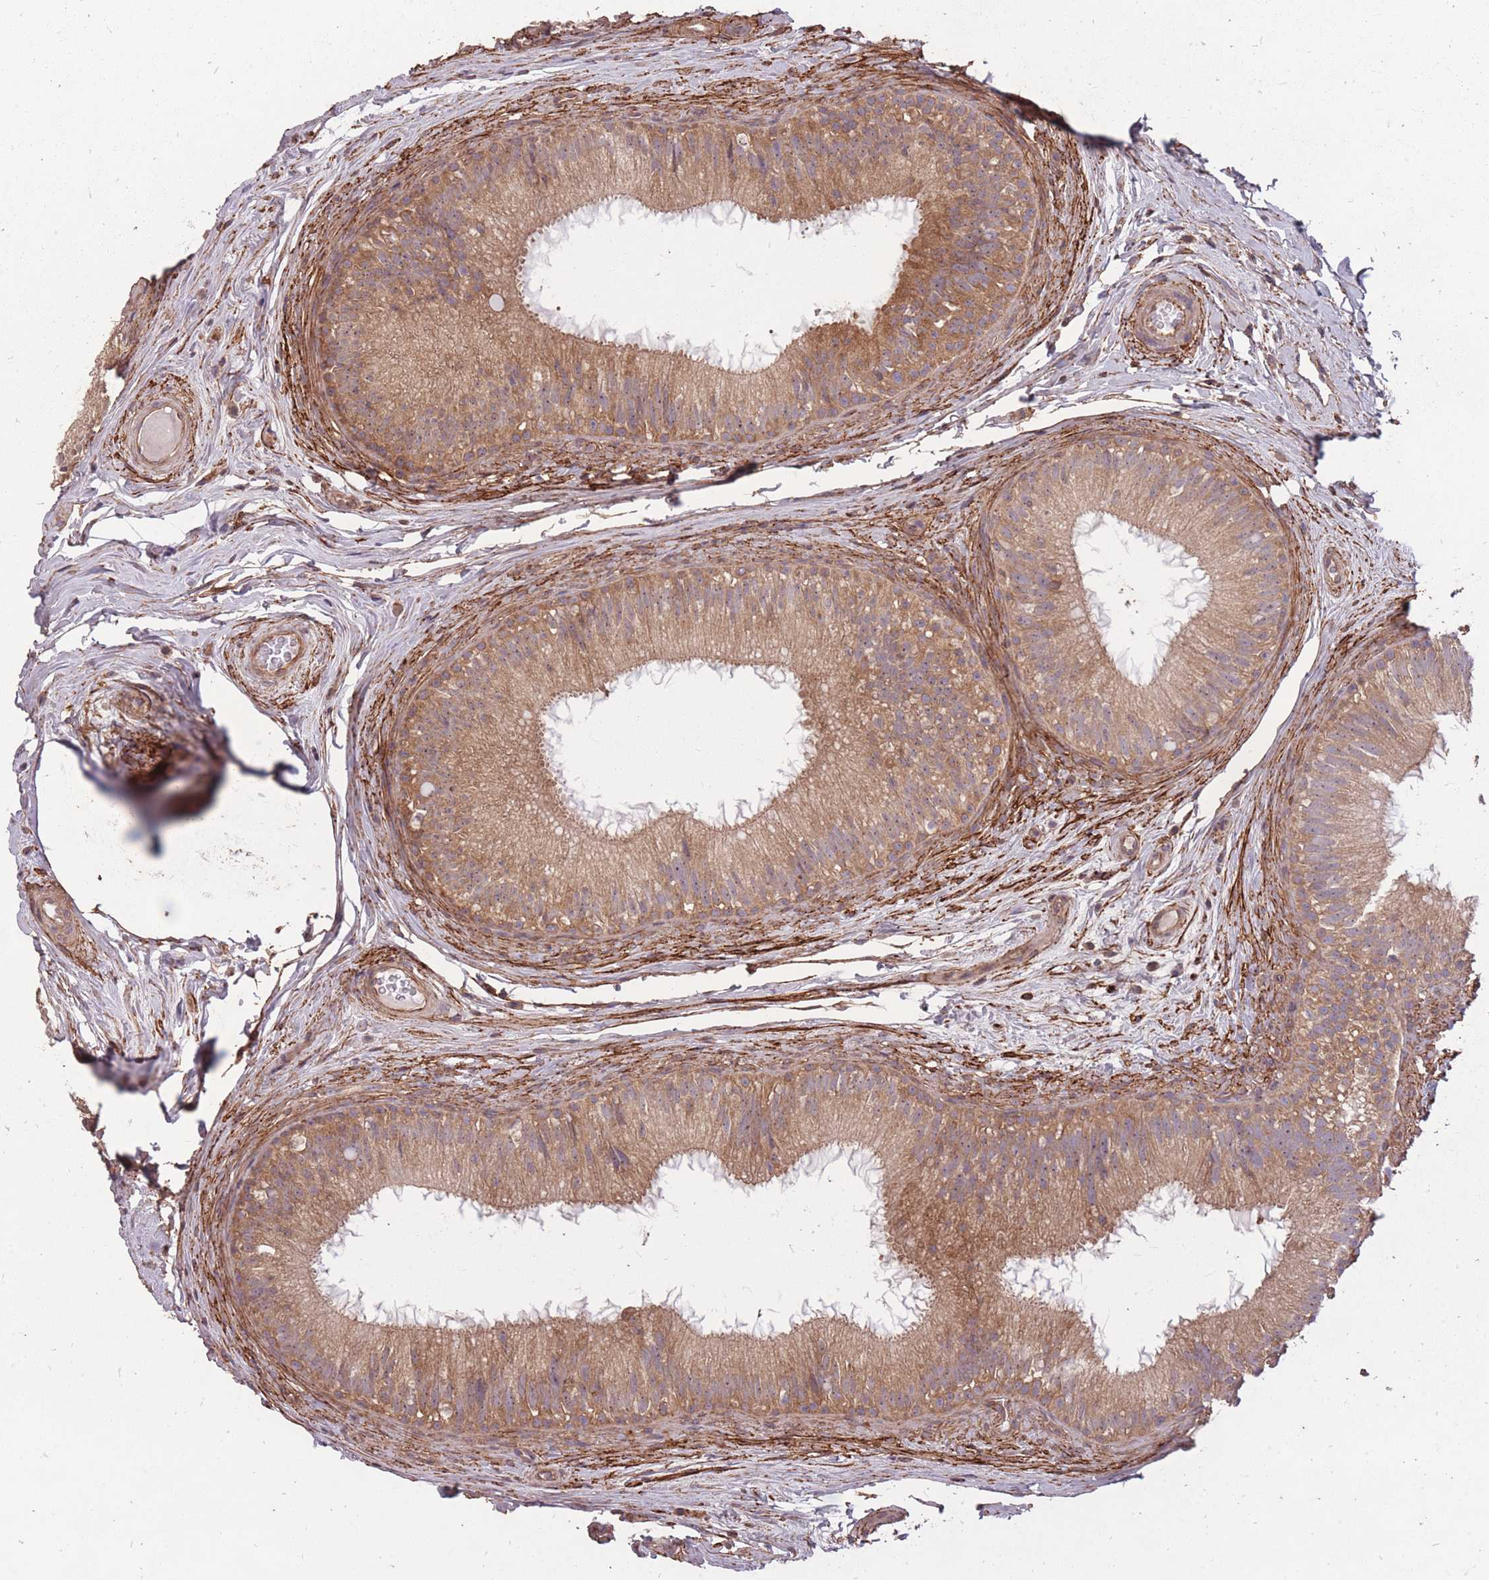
{"staining": {"intensity": "moderate", "quantity": ">75%", "location": "cytoplasmic/membranous"}, "tissue": "epididymis", "cell_type": "Glandular cells", "image_type": "normal", "snomed": [{"axis": "morphology", "description": "Normal tissue, NOS"}, {"axis": "topography", "description": "Epididymis"}], "caption": "Brown immunohistochemical staining in benign epididymis displays moderate cytoplasmic/membranous expression in about >75% of glandular cells.", "gene": "DYNC1LI2", "patient": {"sex": "male", "age": 34}}